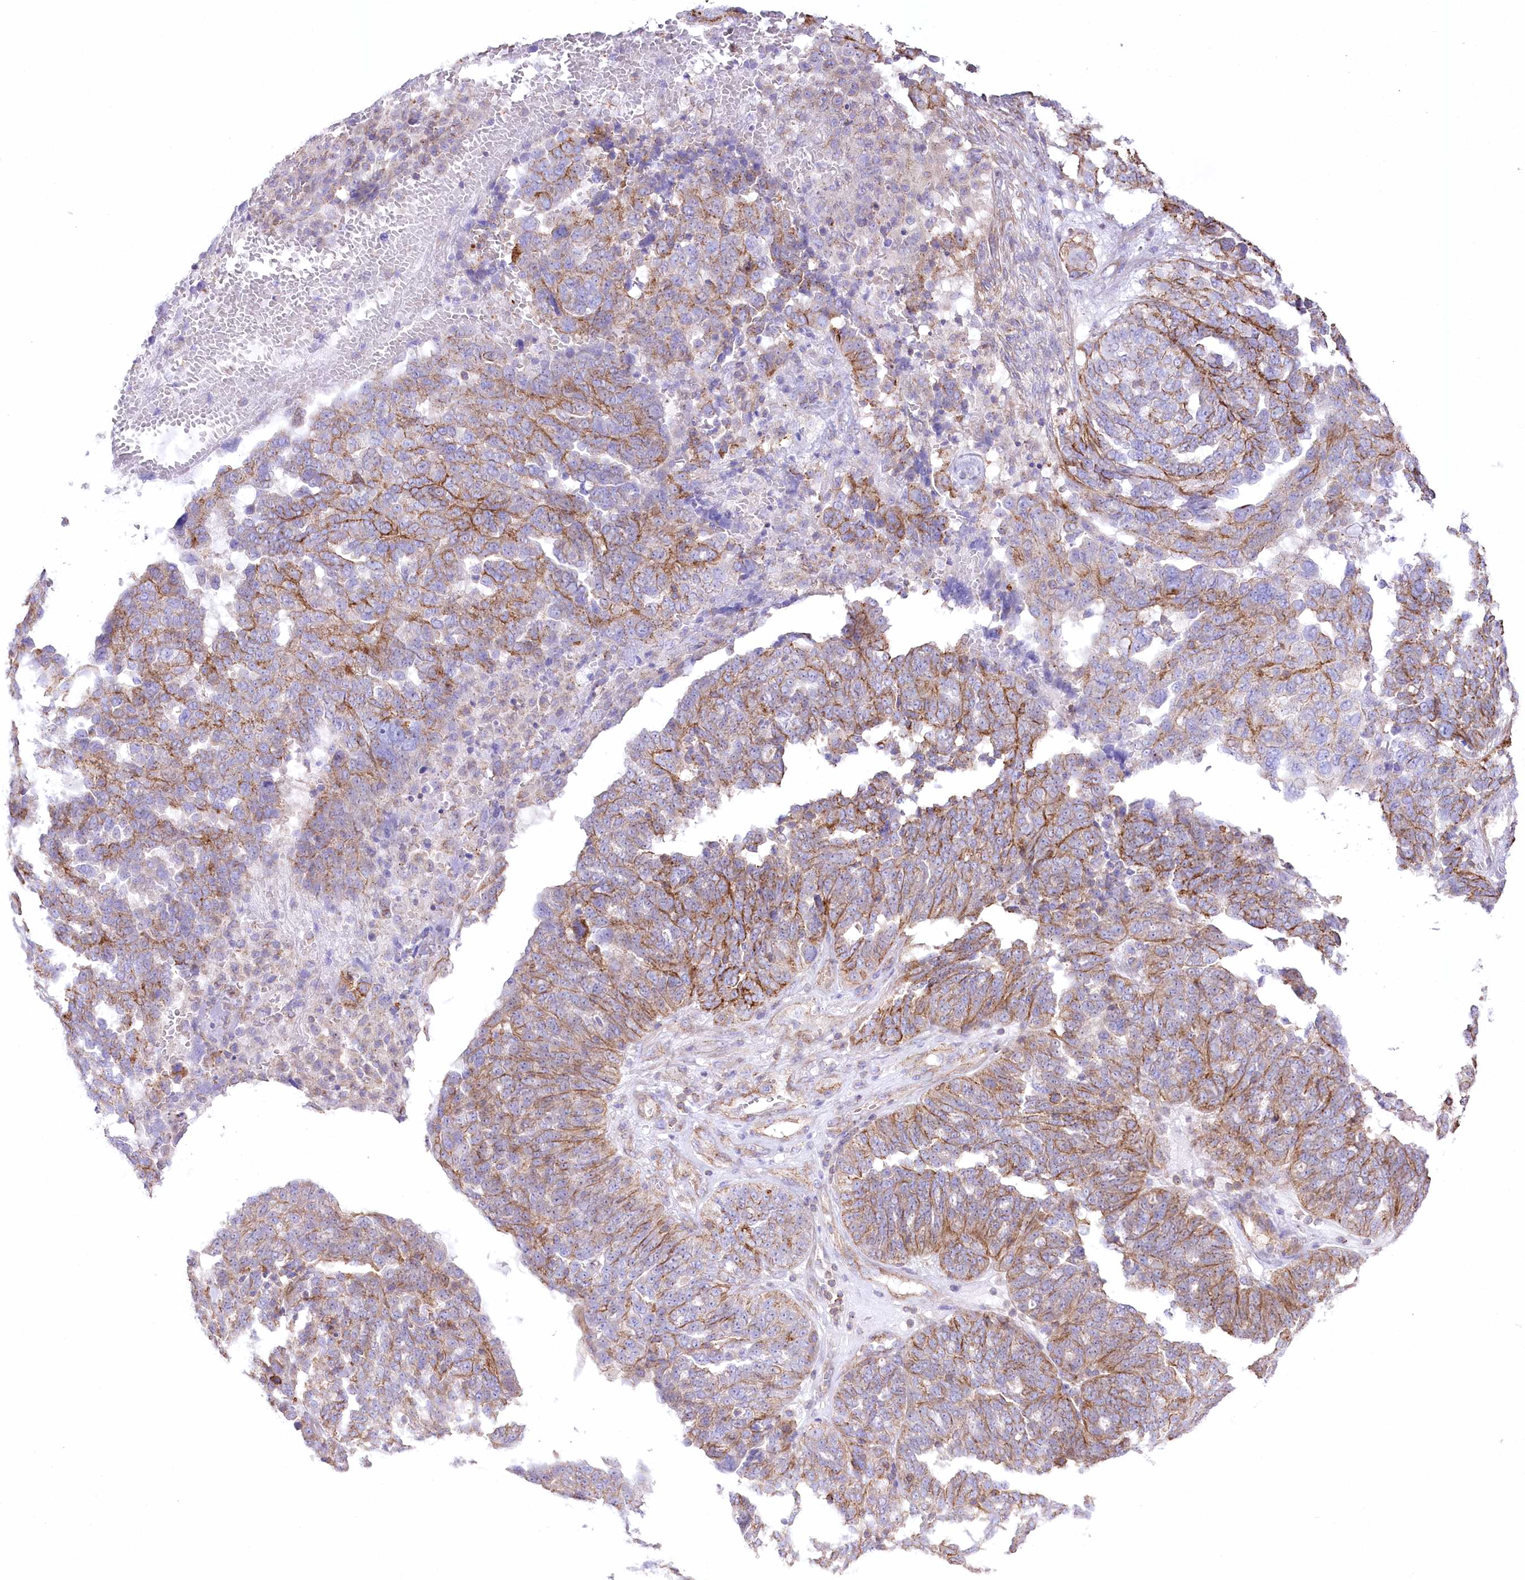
{"staining": {"intensity": "moderate", "quantity": "25%-75%", "location": "cytoplasmic/membranous"}, "tissue": "ovarian cancer", "cell_type": "Tumor cells", "image_type": "cancer", "snomed": [{"axis": "morphology", "description": "Cystadenocarcinoma, serous, NOS"}, {"axis": "topography", "description": "Ovary"}], "caption": "Brown immunohistochemical staining in ovarian serous cystadenocarcinoma displays moderate cytoplasmic/membranous positivity in about 25%-75% of tumor cells.", "gene": "FAM216A", "patient": {"sex": "female", "age": 59}}